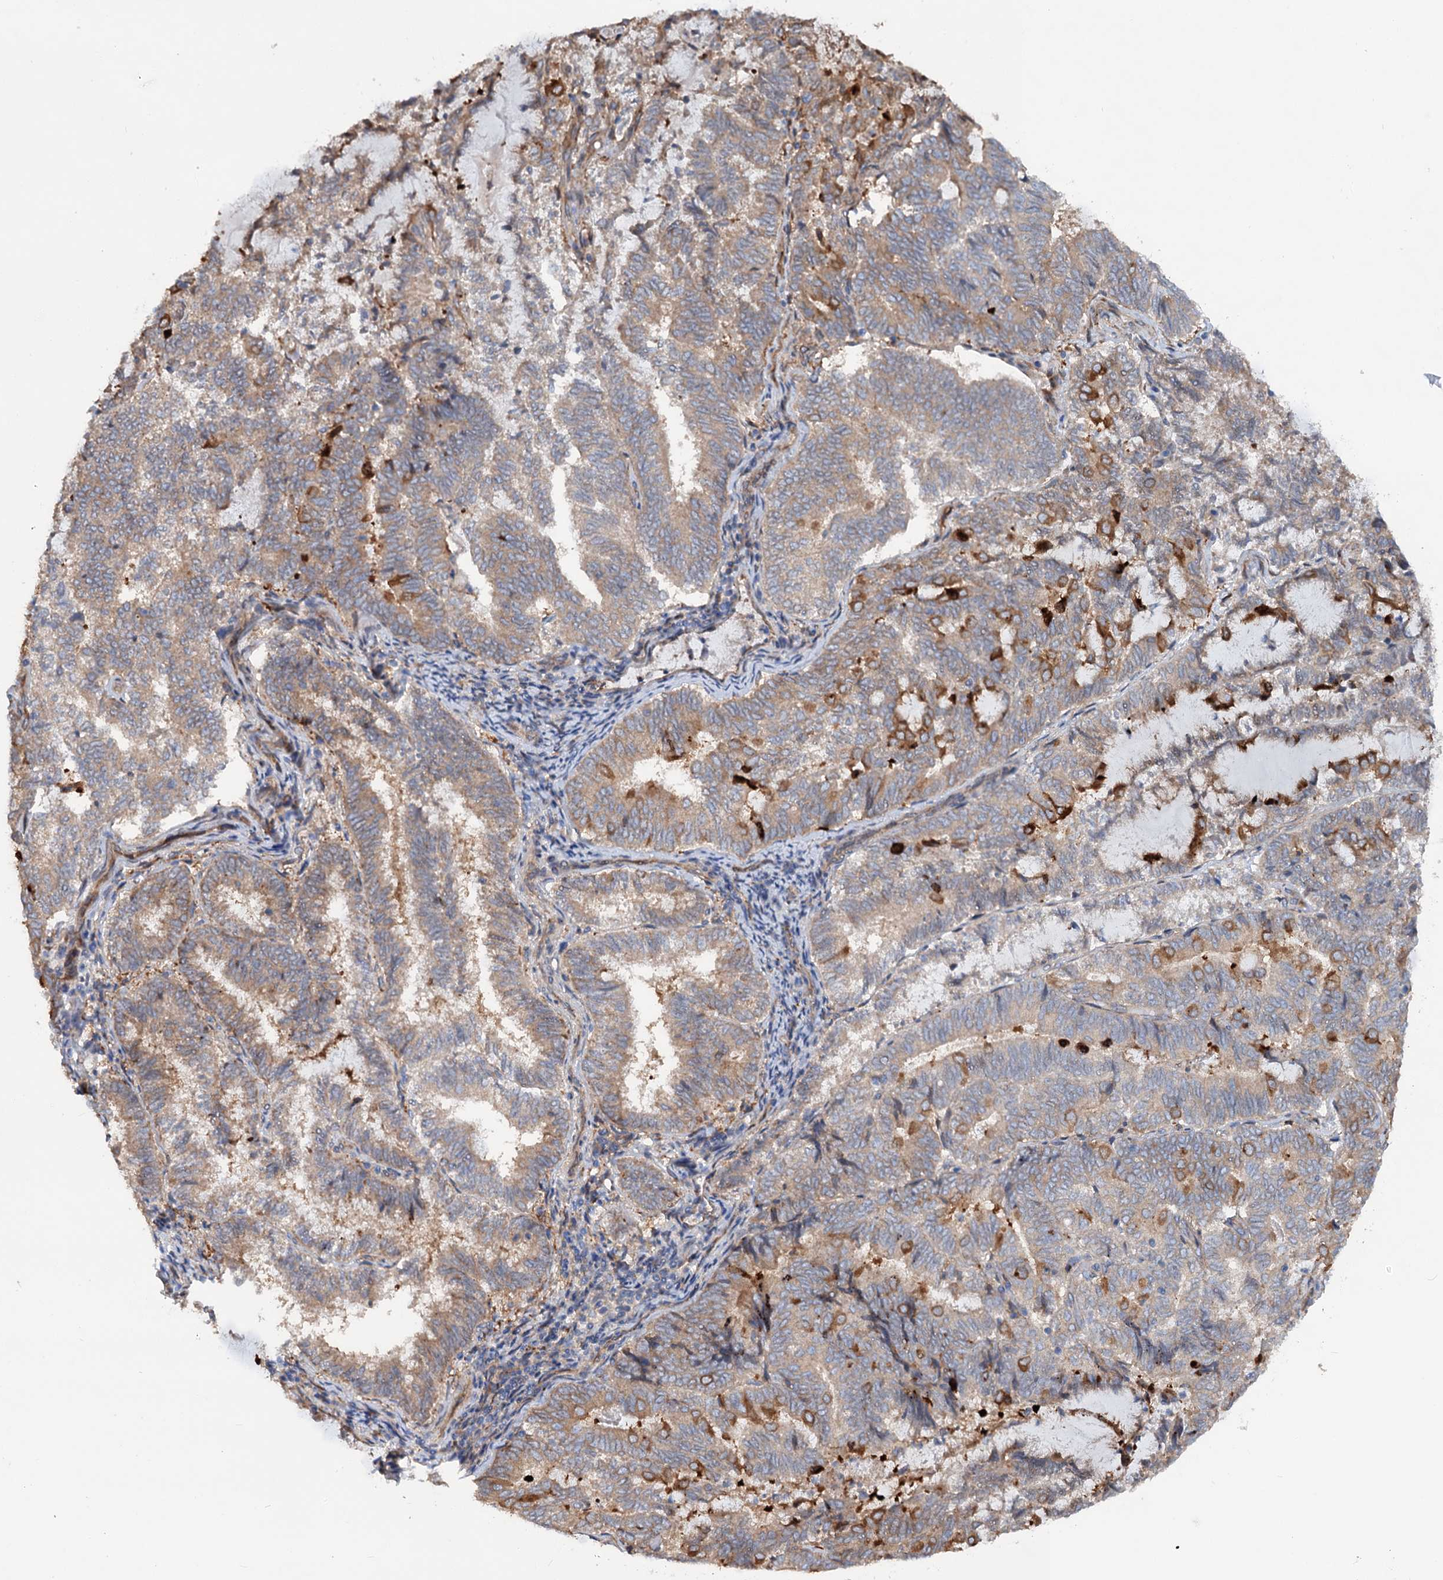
{"staining": {"intensity": "moderate", "quantity": "25%-75%", "location": "cytoplasmic/membranous"}, "tissue": "endometrial cancer", "cell_type": "Tumor cells", "image_type": "cancer", "snomed": [{"axis": "morphology", "description": "Adenocarcinoma, NOS"}, {"axis": "topography", "description": "Endometrium"}], "caption": "A histopathology image of endometrial adenocarcinoma stained for a protein displays moderate cytoplasmic/membranous brown staining in tumor cells.", "gene": "PTDSS2", "patient": {"sex": "female", "age": 80}}